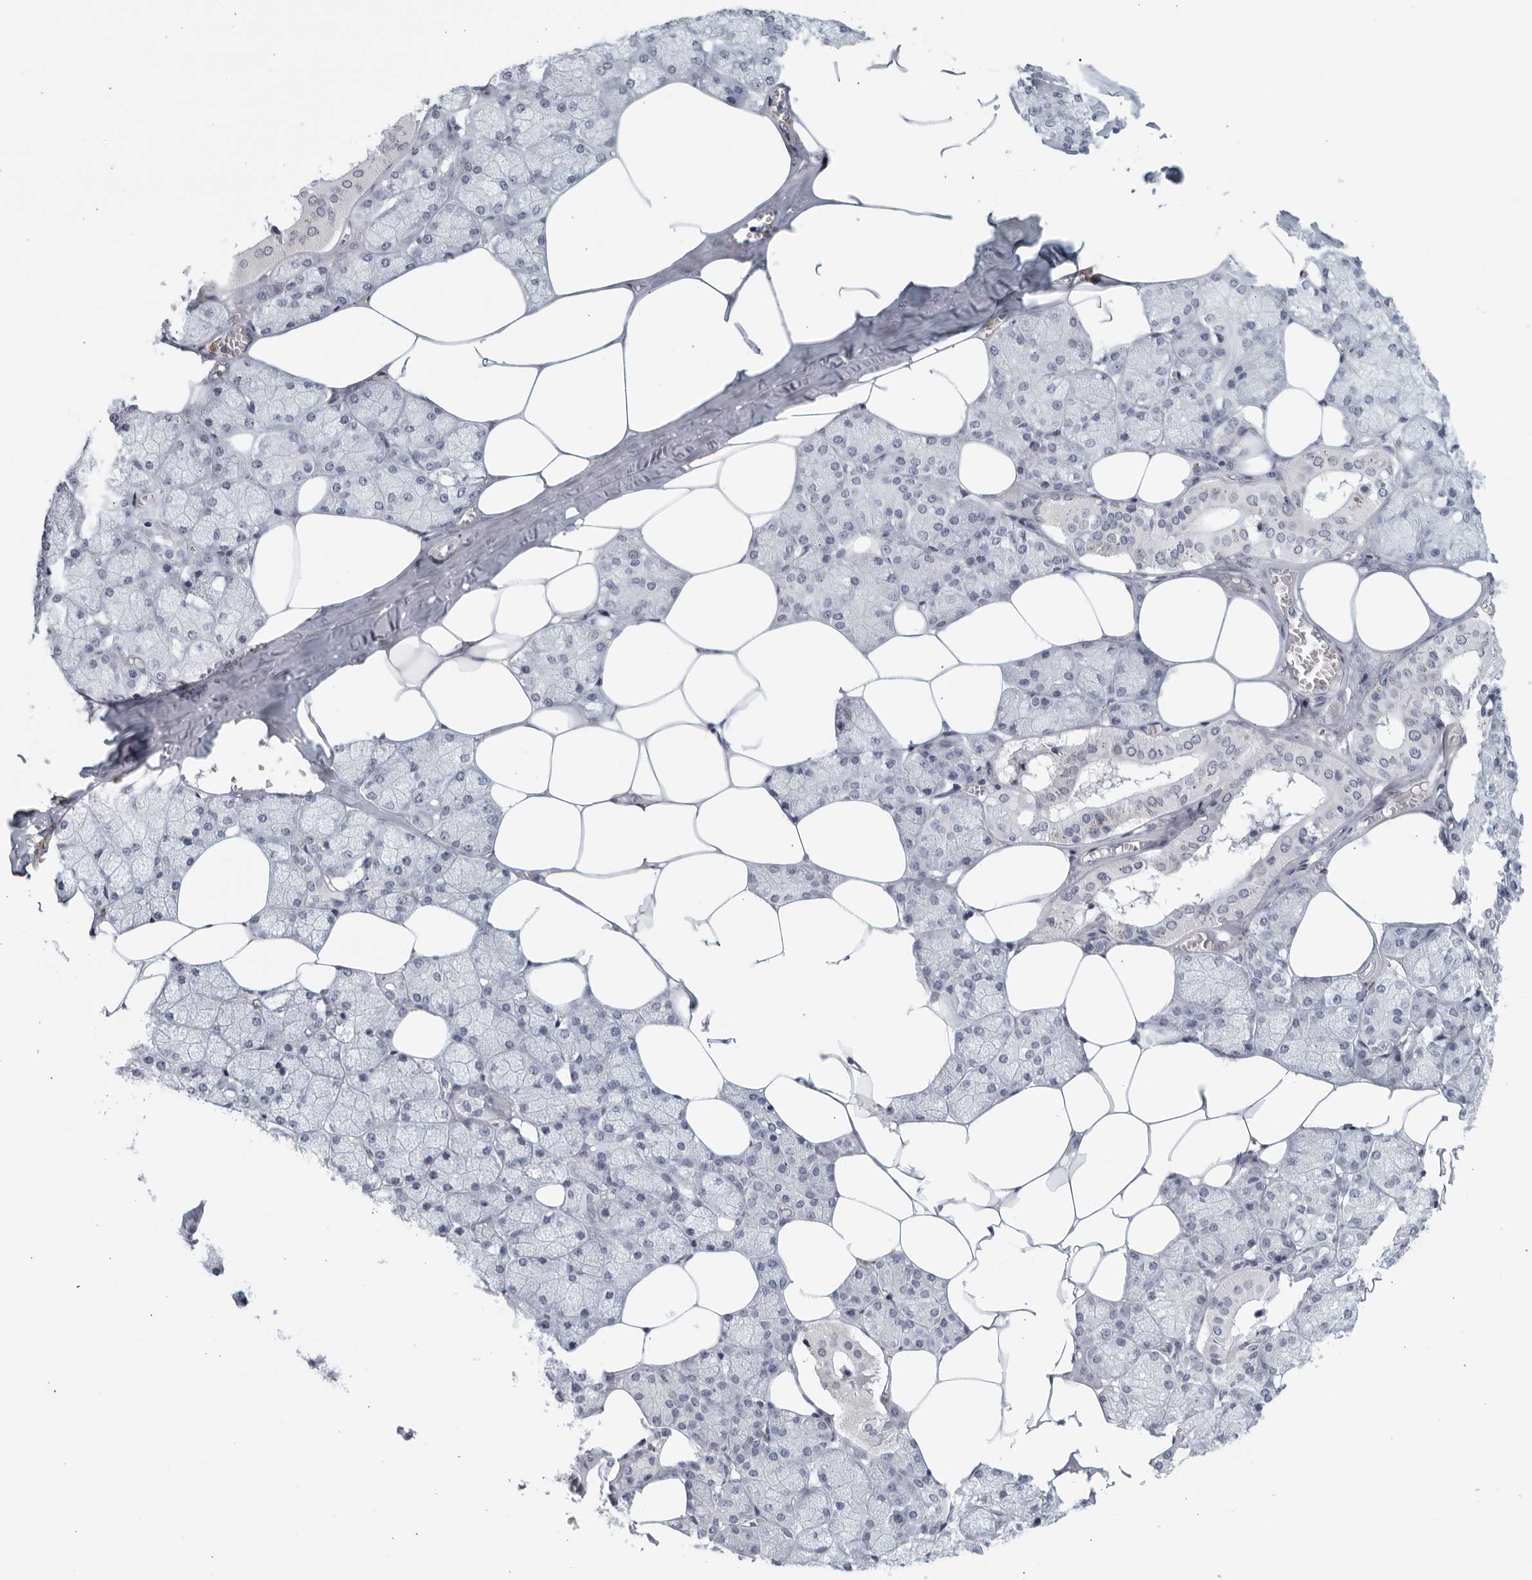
{"staining": {"intensity": "negative", "quantity": "none", "location": "none"}, "tissue": "salivary gland", "cell_type": "Glandular cells", "image_type": "normal", "snomed": [{"axis": "morphology", "description": "Normal tissue, NOS"}, {"axis": "topography", "description": "Salivary gland"}], "caption": "This is an immunohistochemistry (IHC) micrograph of normal salivary gland. There is no positivity in glandular cells.", "gene": "KLK7", "patient": {"sex": "male", "age": 62}}